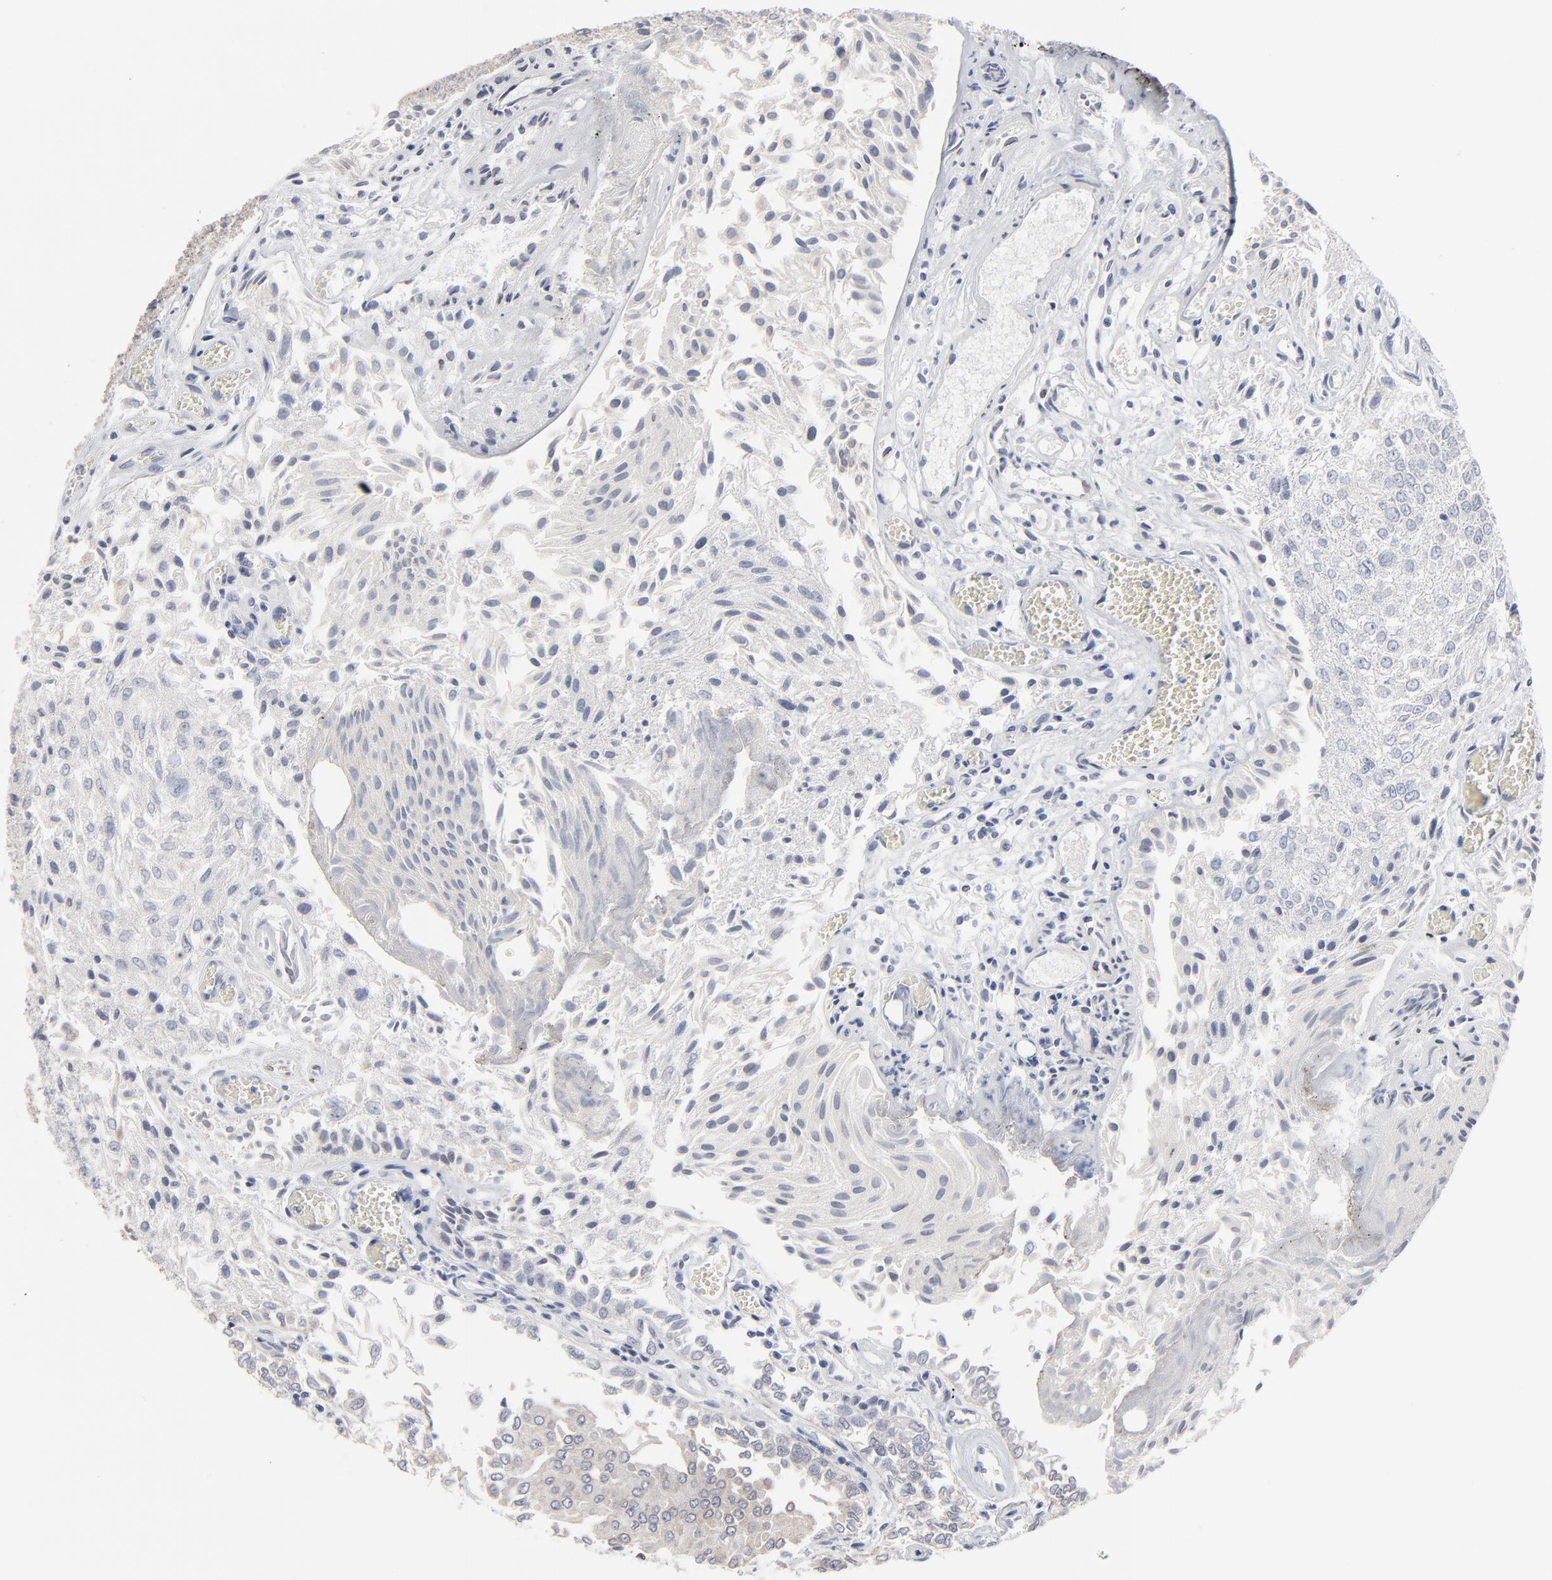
{"staining": {"intensity": "negative", "quantity": "none", "location": "none"}, "tissue": "urothelial cancer", "cell_type": "Tumor cells", "image_type": "cancer", "snomed": [{"axis": "morphology", "description": "Urothelial carcinoma, Low grade"}, {"axis": "topography", "description": "Urinary bladder"}], "caption": "Immunohistochemical staining of urothelial cancer exhibits no significant expression in tumor cells. (IHC, brightfield microscopy, high magnification).", "gene": "SYNE2", "patient": {"sex": "male", "age": 86}}